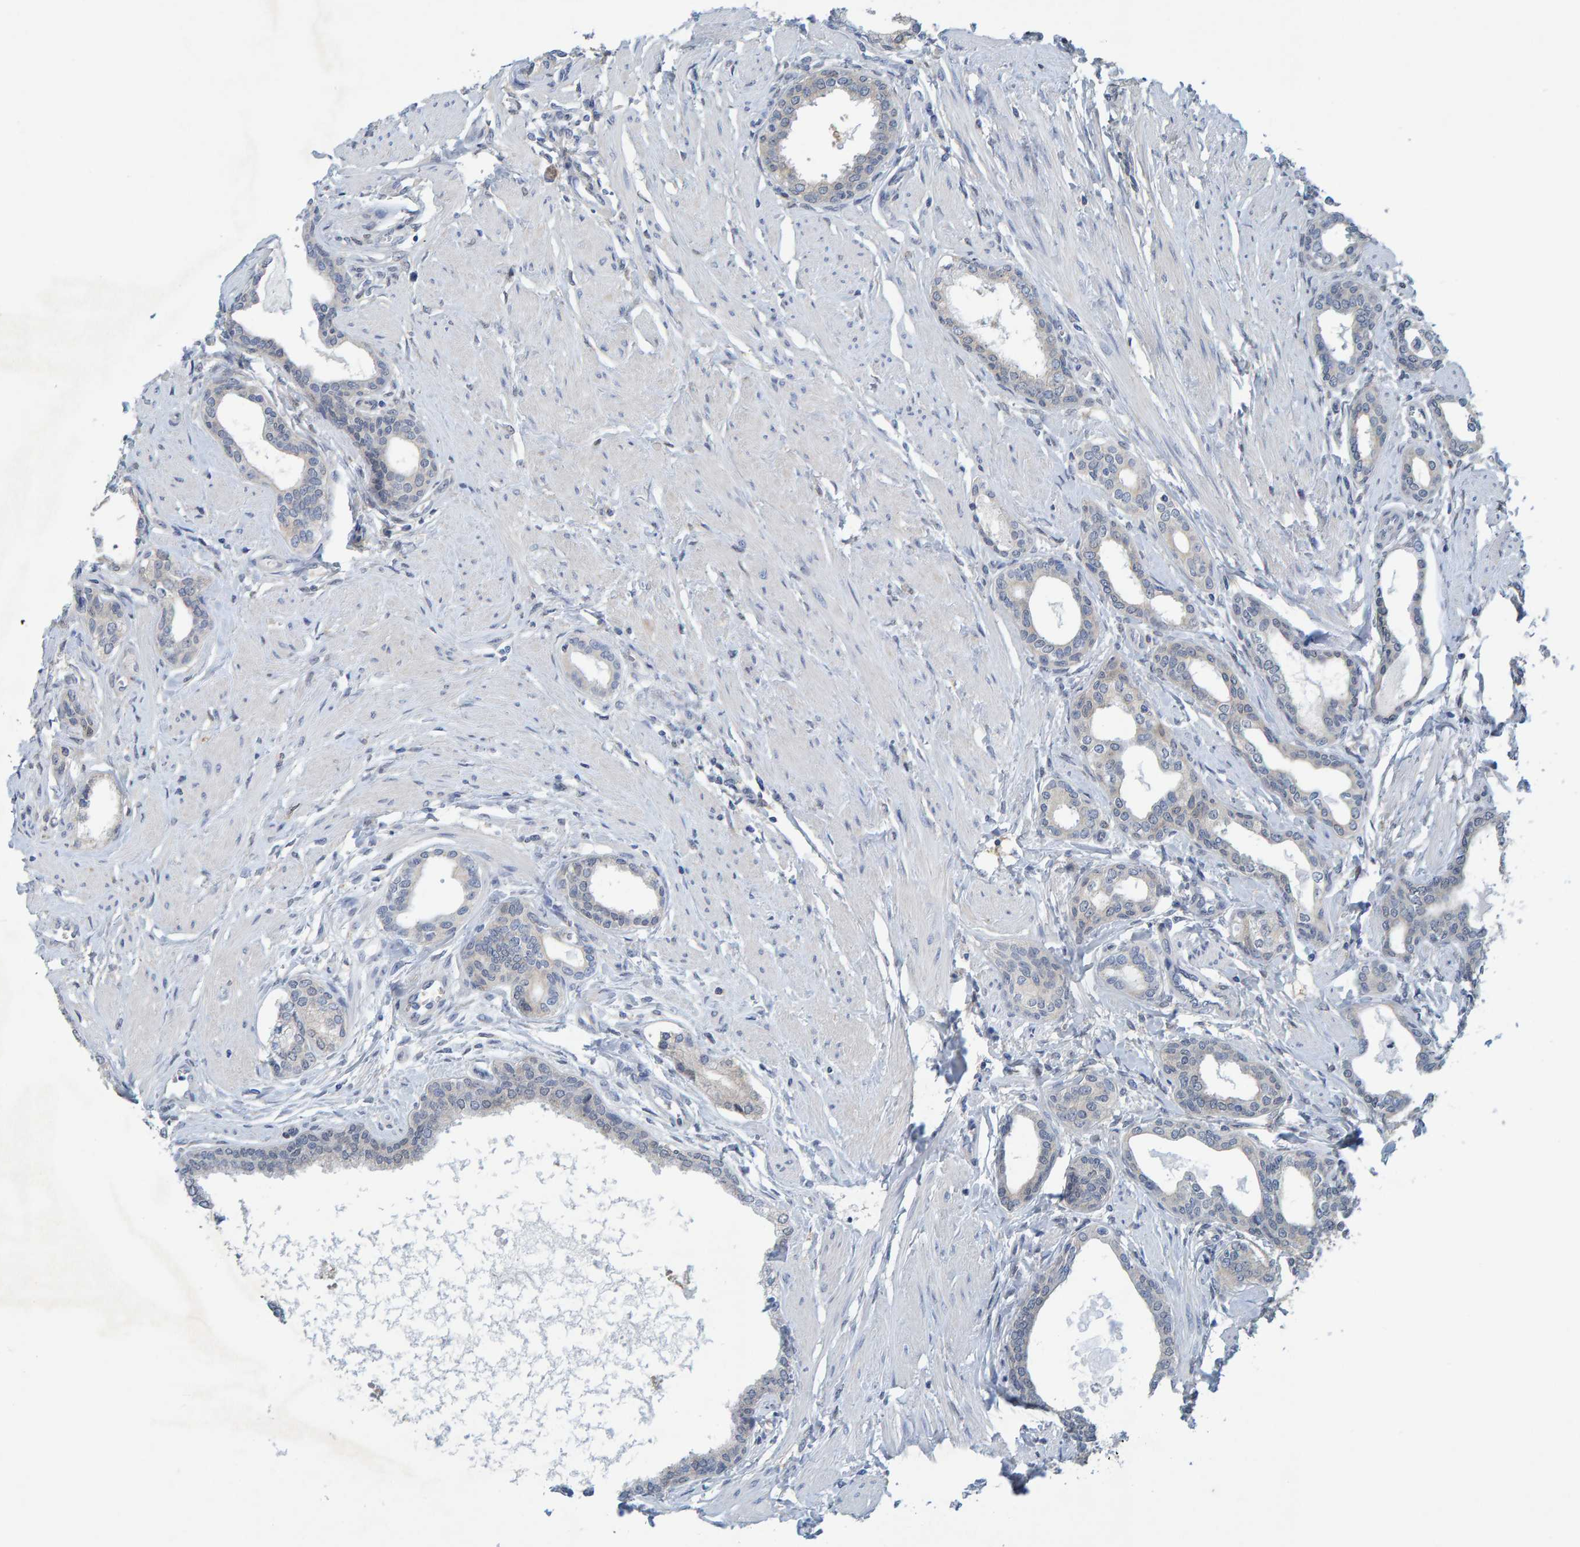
{"staining": {"intensity": "negative", "quantity": "none", "location": "none"}, "tissue": "prostate cancer", "cell_type": "Tumor cells", "image_type": "cancer", "snomed": [{"axis": "morphology", "description": "Adenocarcinoma, High grade"}, {"axis": "topography", "description": "Prostate"}], "caption": "IHC of prostate cancer shows no staining in tumor cells.", "gene": "ALAD", "patient": {"sex": "male", "age": 52}}